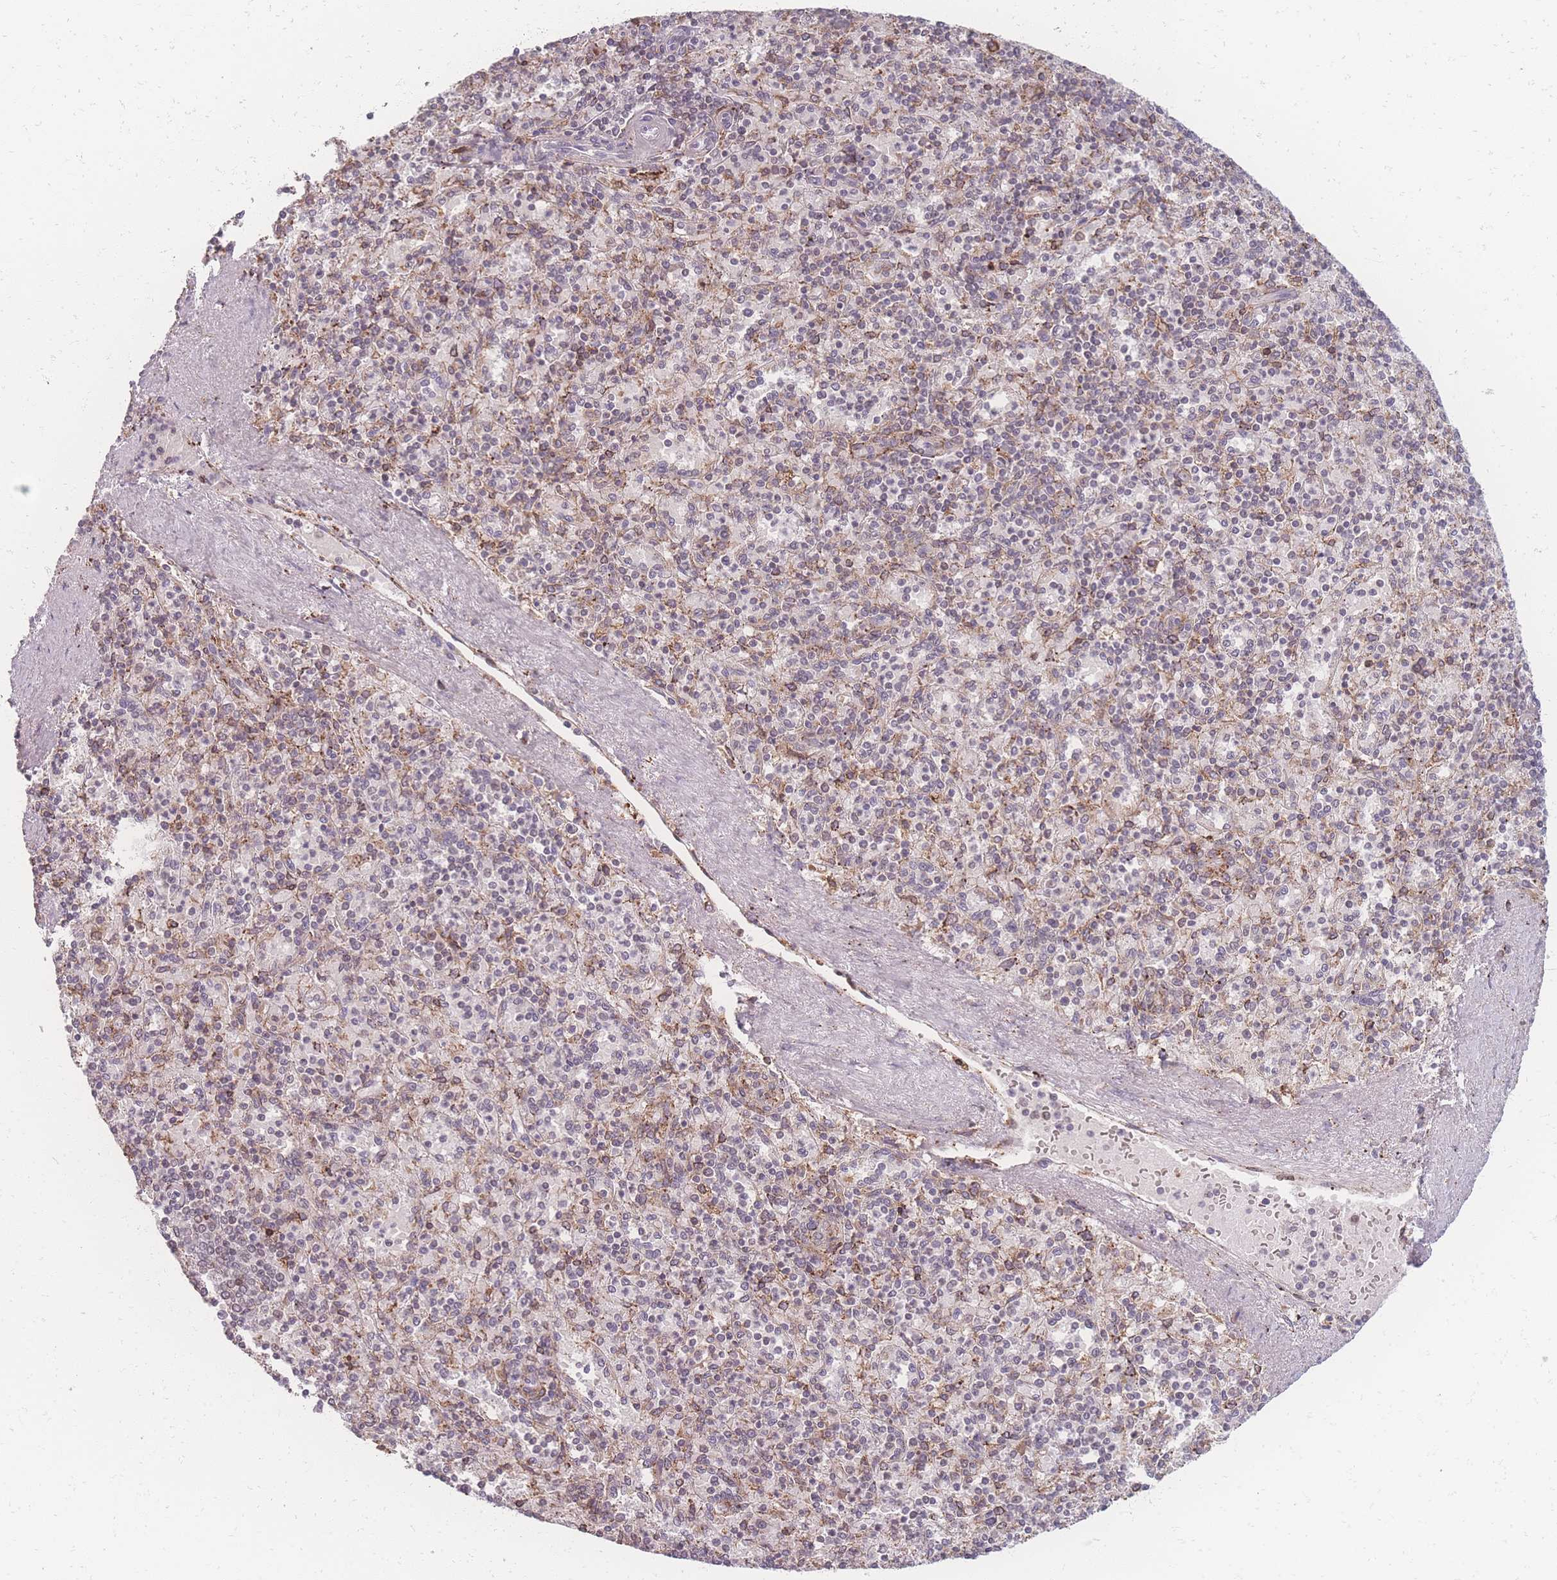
{"staining": {"intensity": "weak", "quantity": "25%-75%", "location": "cytoplasmic/membranous"}, "tissue": "spleen", "cell_type": "Cells in red pulp", "image_type": "normal", "snomed": [{"axis": "morphology", "description": "Normal tissue, NOS"}, {"axis": "topography", "description": "Spleen"}], "caption": "Protein expression analysis of benign human spleen reveals weak cytoplasmic/membranous staining in approximately 25%-75% of cells in red pulp.", "gene": "ZC3H13", "patient": {"sex": "male", "age": 82}}